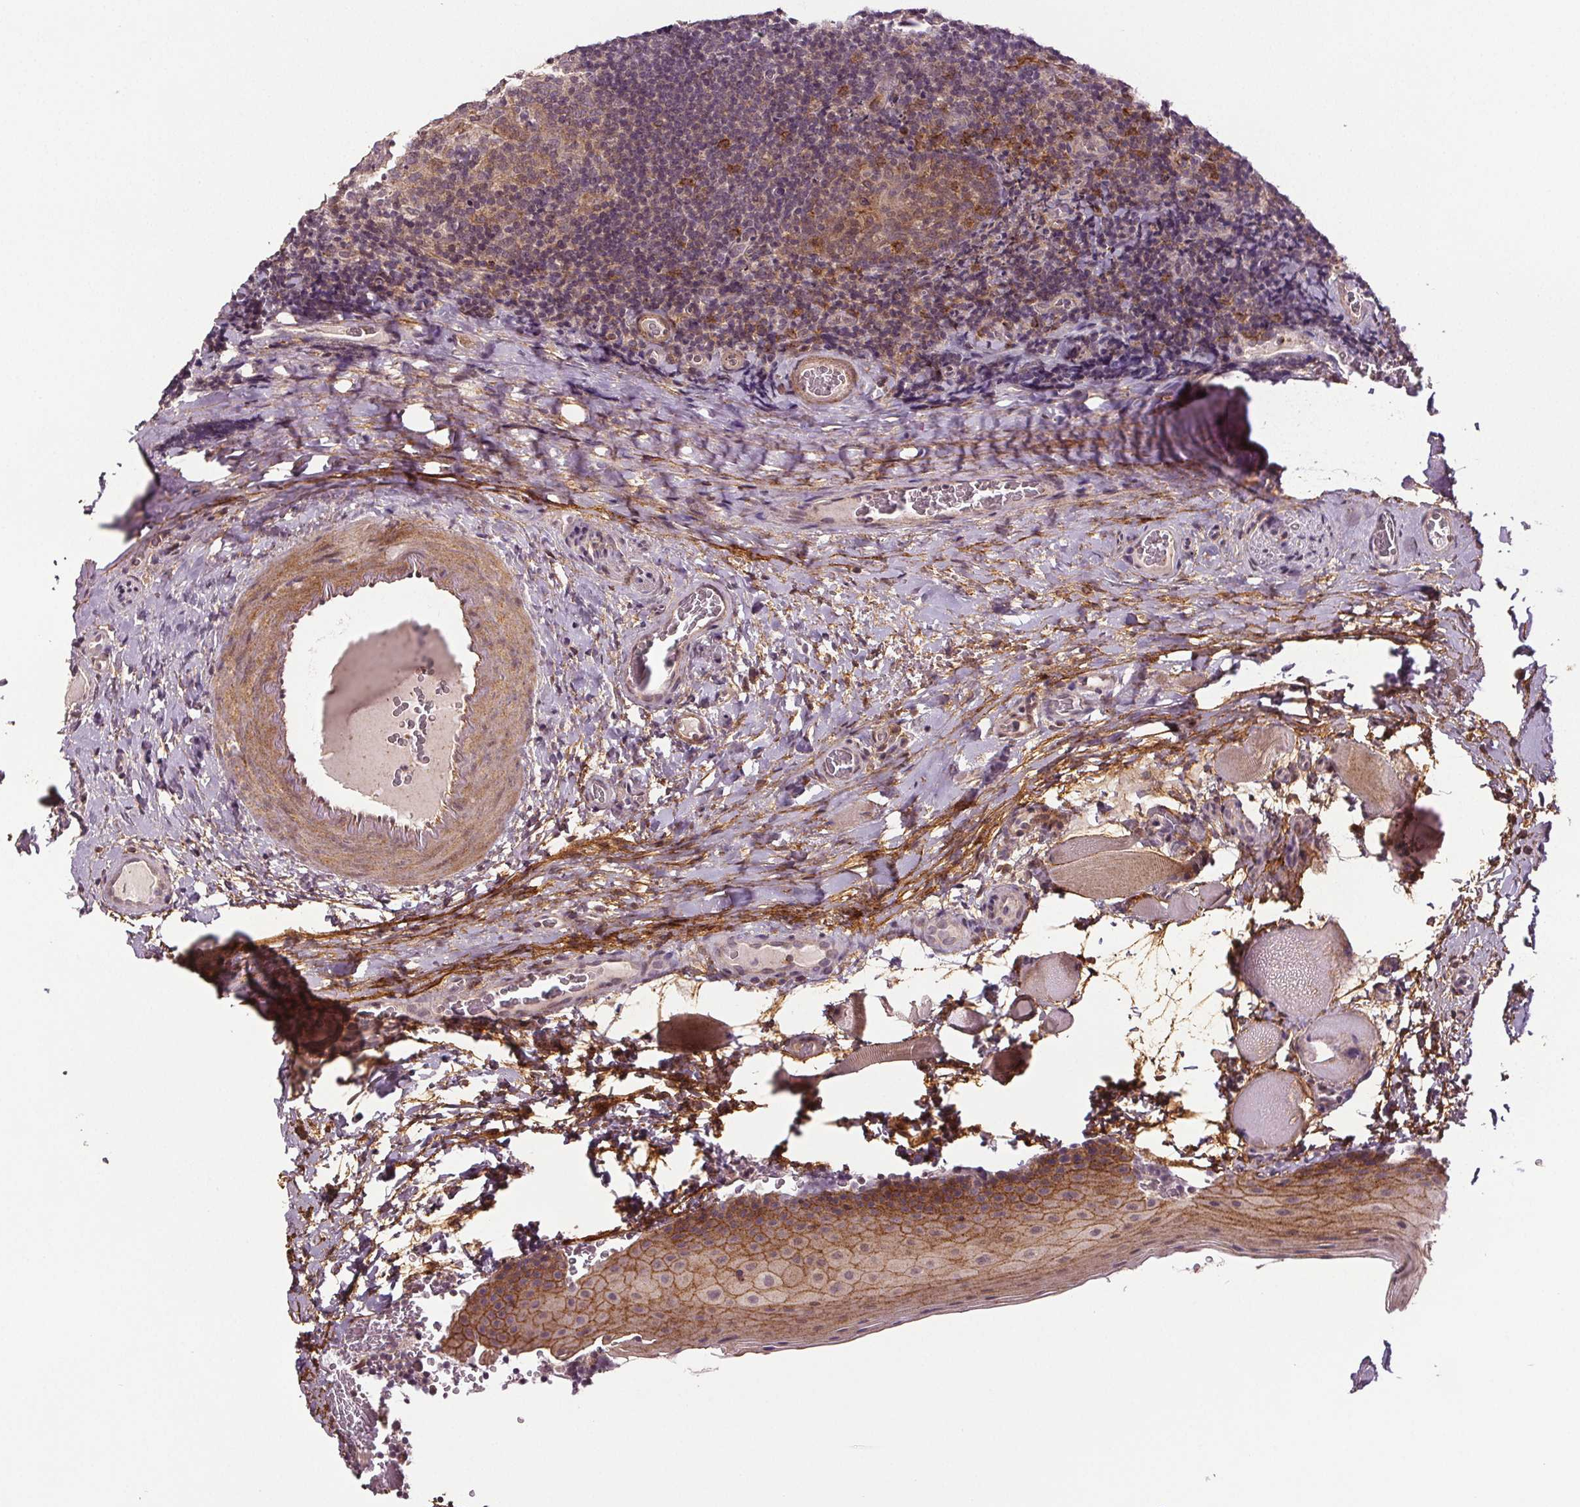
{"staining": {"intensity": "moderate", "quantity": "<25%", "location": "cytoplasmic/membranous"}, "tissue": "tonsil", "cell_type": "Germinal center cells", "image_type": "normal", "snomed": [{"axis": "morphology", "description": "Normal tissue, NOS"}, {"axis": "morphology", "description": "Inflammation, NOS"}, {"axis": "topography", "description": "Tonsil"}], "caption": "Brown immunohistochemical staining in normal human tonsil exhibits moderate cytoplasmic/membranous staining in about <25% of germinal center cells. (IHC, brightfield microscopy, high magnification).", "gene": "EPHB3", "patient": {"sex": "female", "age": 31}}